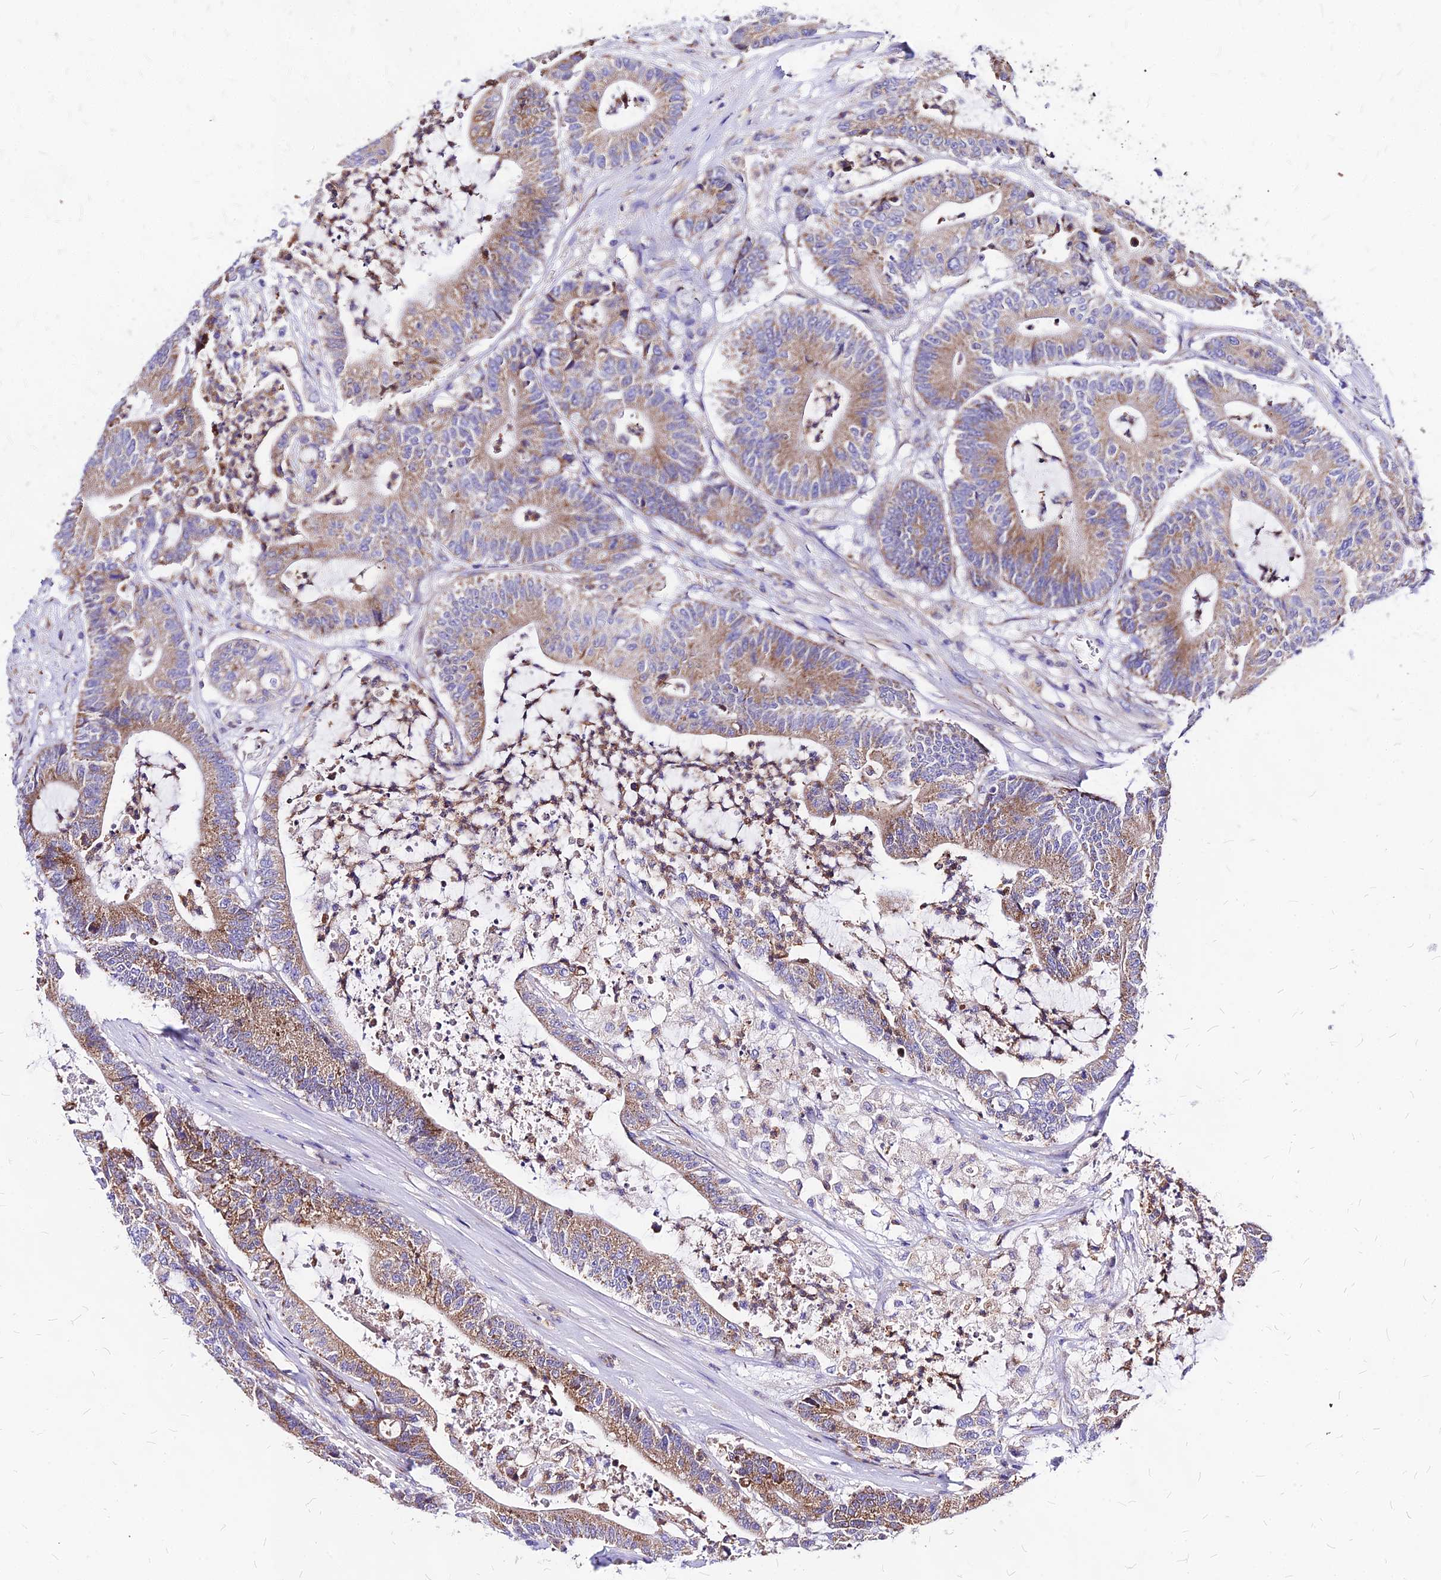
{"staining": {"intensity": "moderate", "quantity": ">75%", "location": "cytoplasmic/membranous"}, "tissue": "colorectal cancer", "cell_type": "Tumor cells", "image_type": "cancer", "snomed": [{"axis": "morphology", "description": "Adenocarcinoma, NOS"}, {"axis": "topography", "description": "Colon"}], "caption": "Human colorectal adenocarcinoma stained with a brown dye displays moderate cytoplasmic/membranous positive positivity in about >75% of tumor cells.", "gene": "MRPL3", "patient": {"sex": "female", "age": 84}}